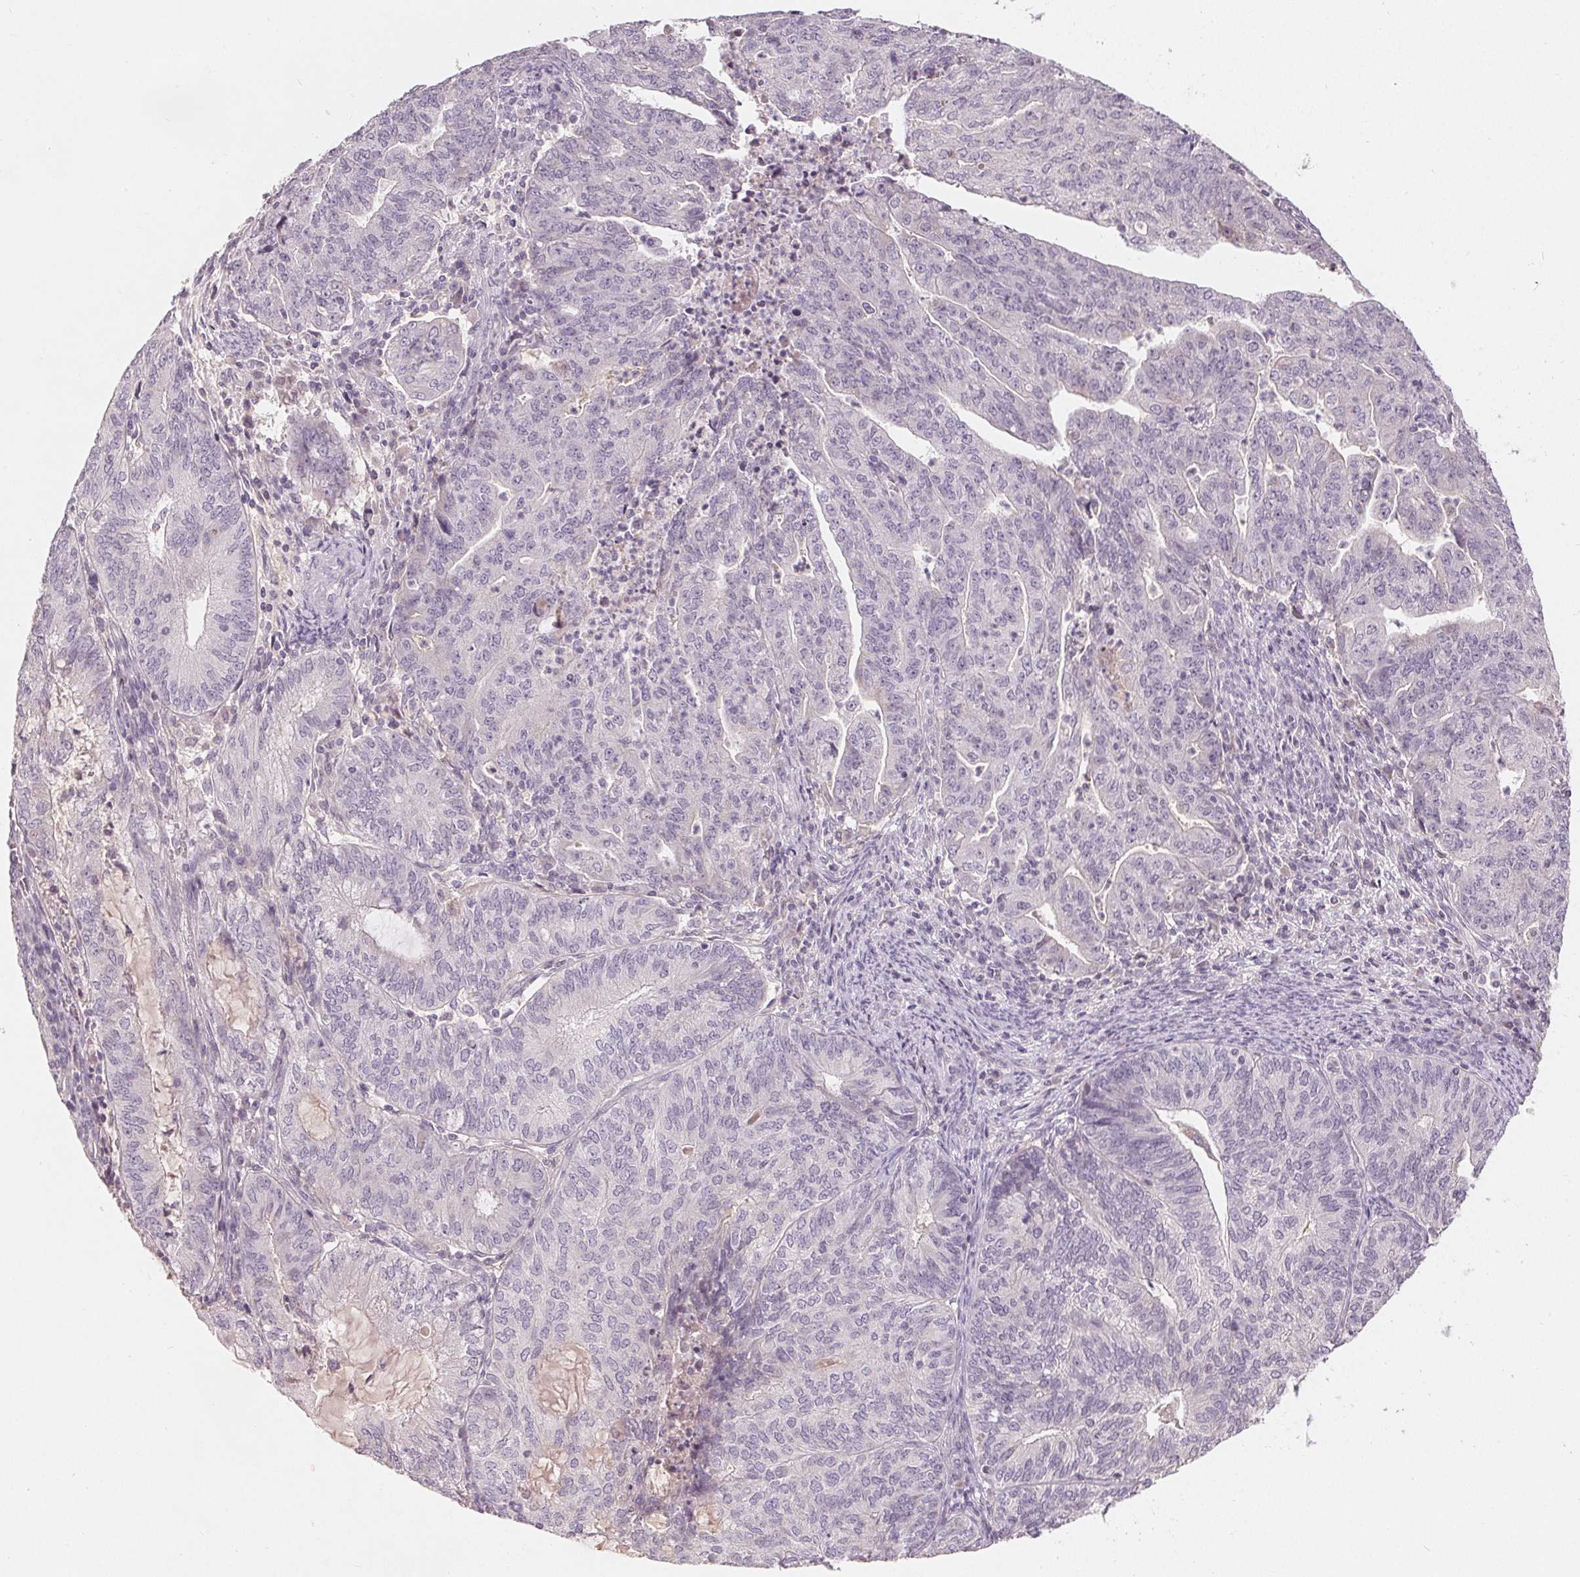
{"staining": {"intensity": "negative", "quantity": "none", "location": "none"}, "tissue": "endometrial cancer", "cell_type": "Tumor cells", "image_type": "cancer", "snomed": [{"axis": "morphology", "description": "Adenocarcinoma, NOS"}, {"axis": "topography", "description": "Endometrium"}], "caption": "IHC image of human endometrial cancer stained for a protein (brown), which exhibits no expression in tumor cells.", "gene": "TRIM60", "patient": {"sex": "female", "age": 82}}